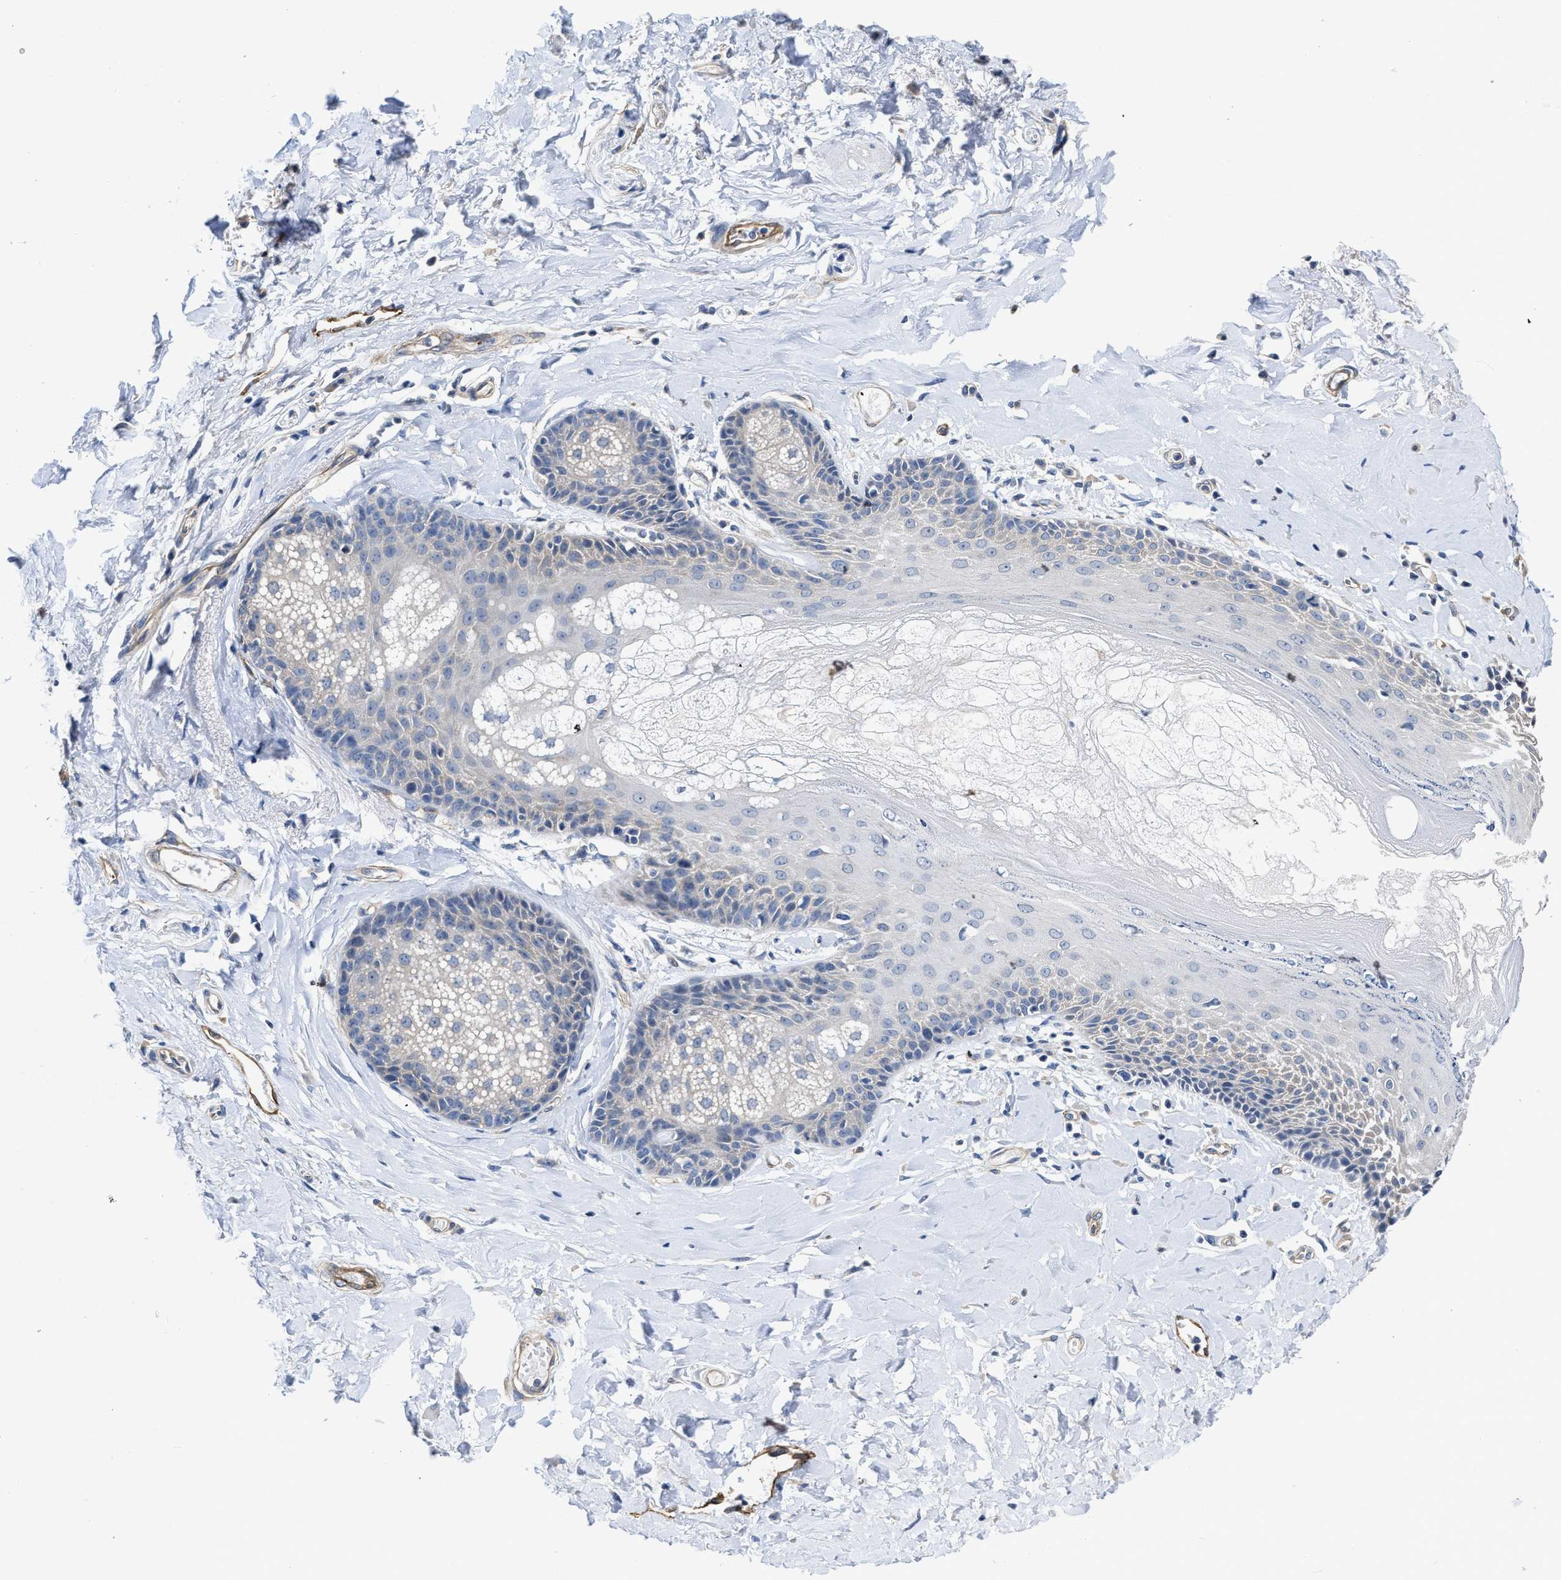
{"staining": {"intensity": "negative", "quantity": "none", "location": "none"}, "tissue": "skin", "cell_type": "Epidermal cells", "image_type": "normal", "snomed": [{"axis": "morphology", "description": "Normal tissue, NOS"}, {"axis": "topography", "description": "Anal"}], "caption": "Skin stained for a protein using immunohistochemistry (IHC) exhibits no positivity epidermal cells.", "gene": "C22orf42", "patient": {"sex": "male", "age": 69}}